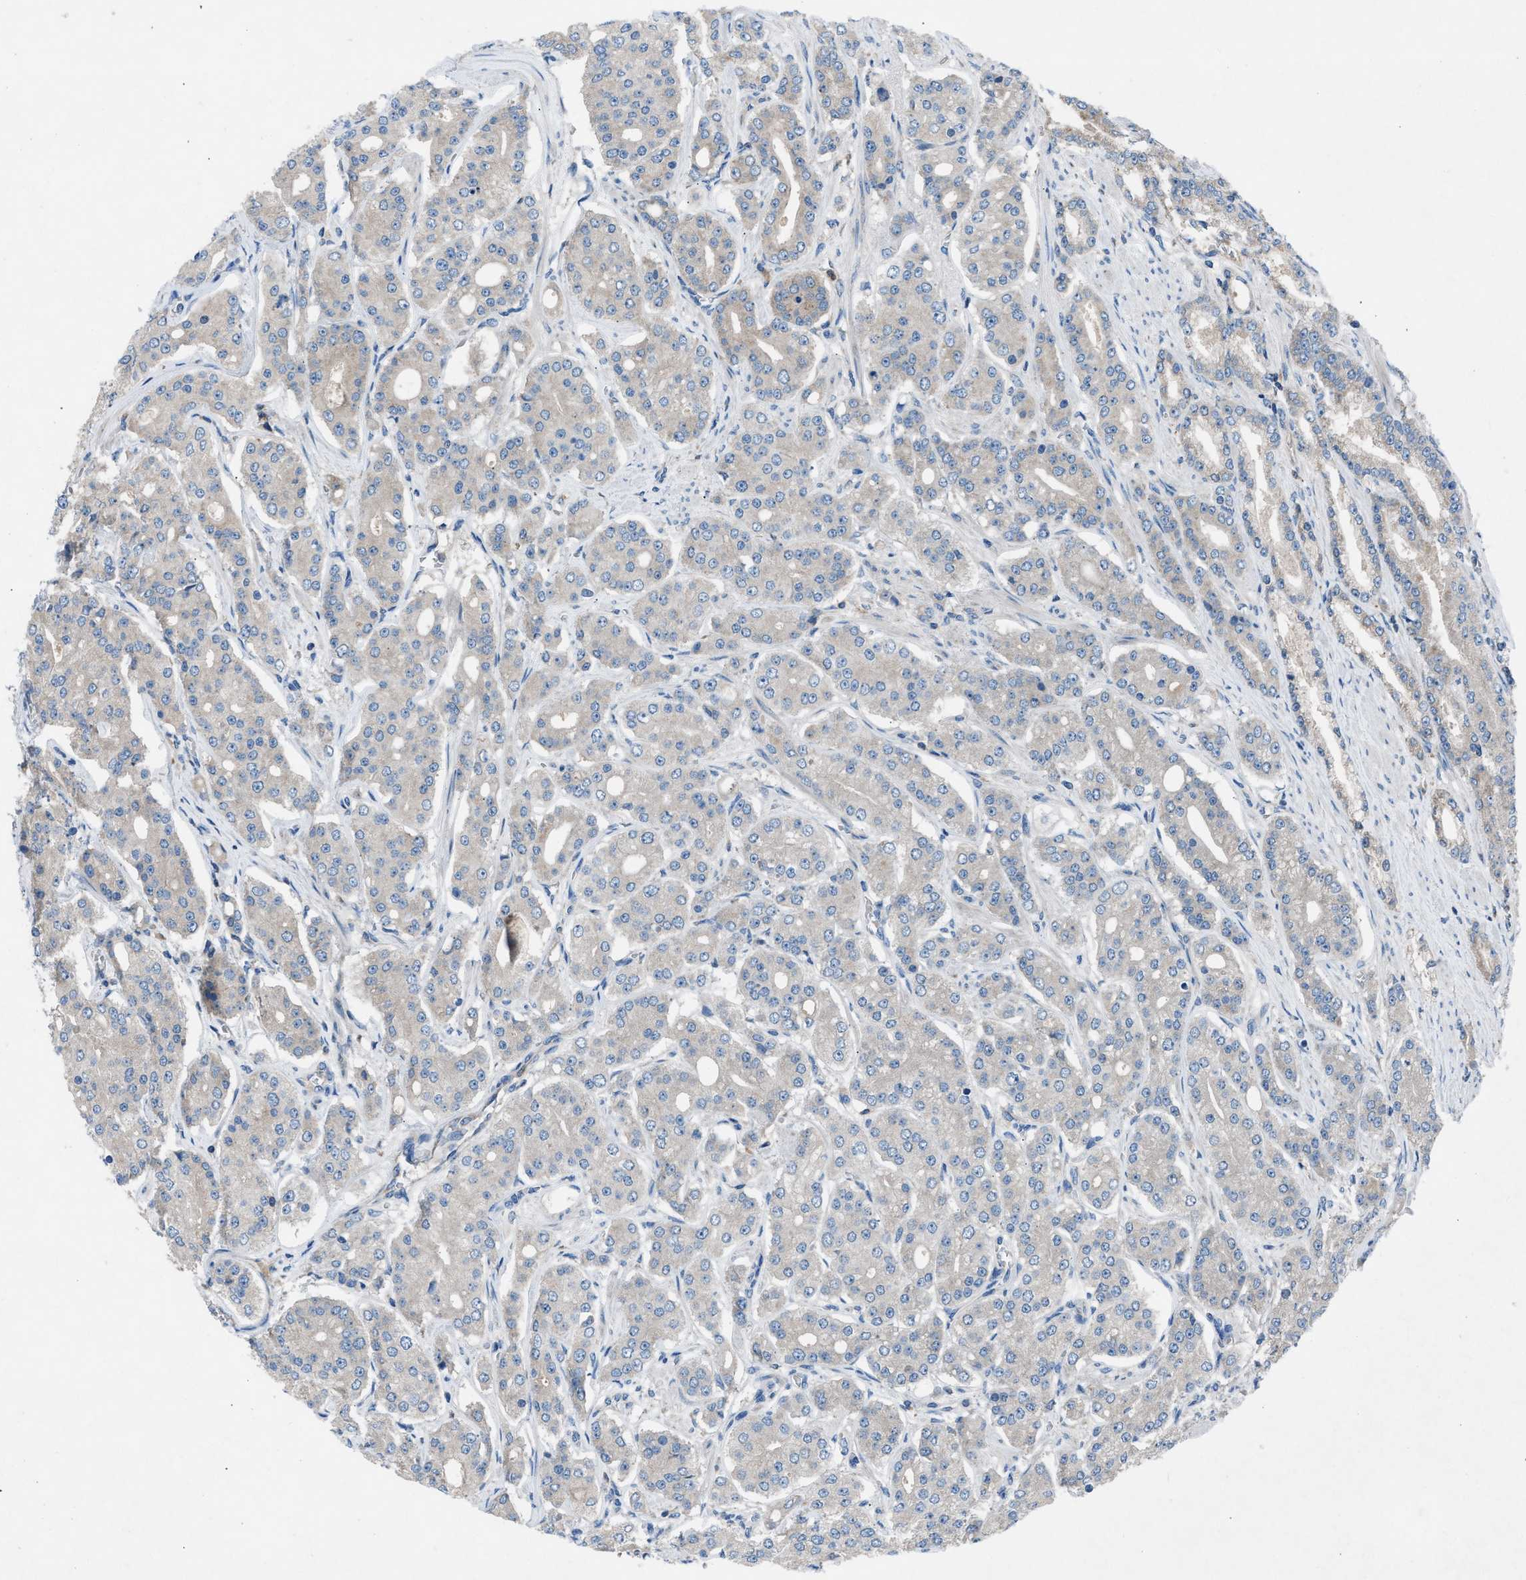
{"staining": {"intensity": "weak", "quantity": ">75%", "location": "cytoplasmic/membranous"}, "tissue": "prostate cancer", "cell_type": "Tumor cells", "image_type": "cancer", "snomed": [{"axis": "morphology", "description": "Adenocarcinoma, High grade"}, {"axis": "topography", "description": "Prostate"}], "caption": "DAB immunohistochemical staining of human prostate high-grade adenocarcinoma exhibits weak cytoplasmic/membranous protein expression in approximately >75% of tumor cells.", "gene": "GRK6", "patient": {"sex": "male", "age": 71}}